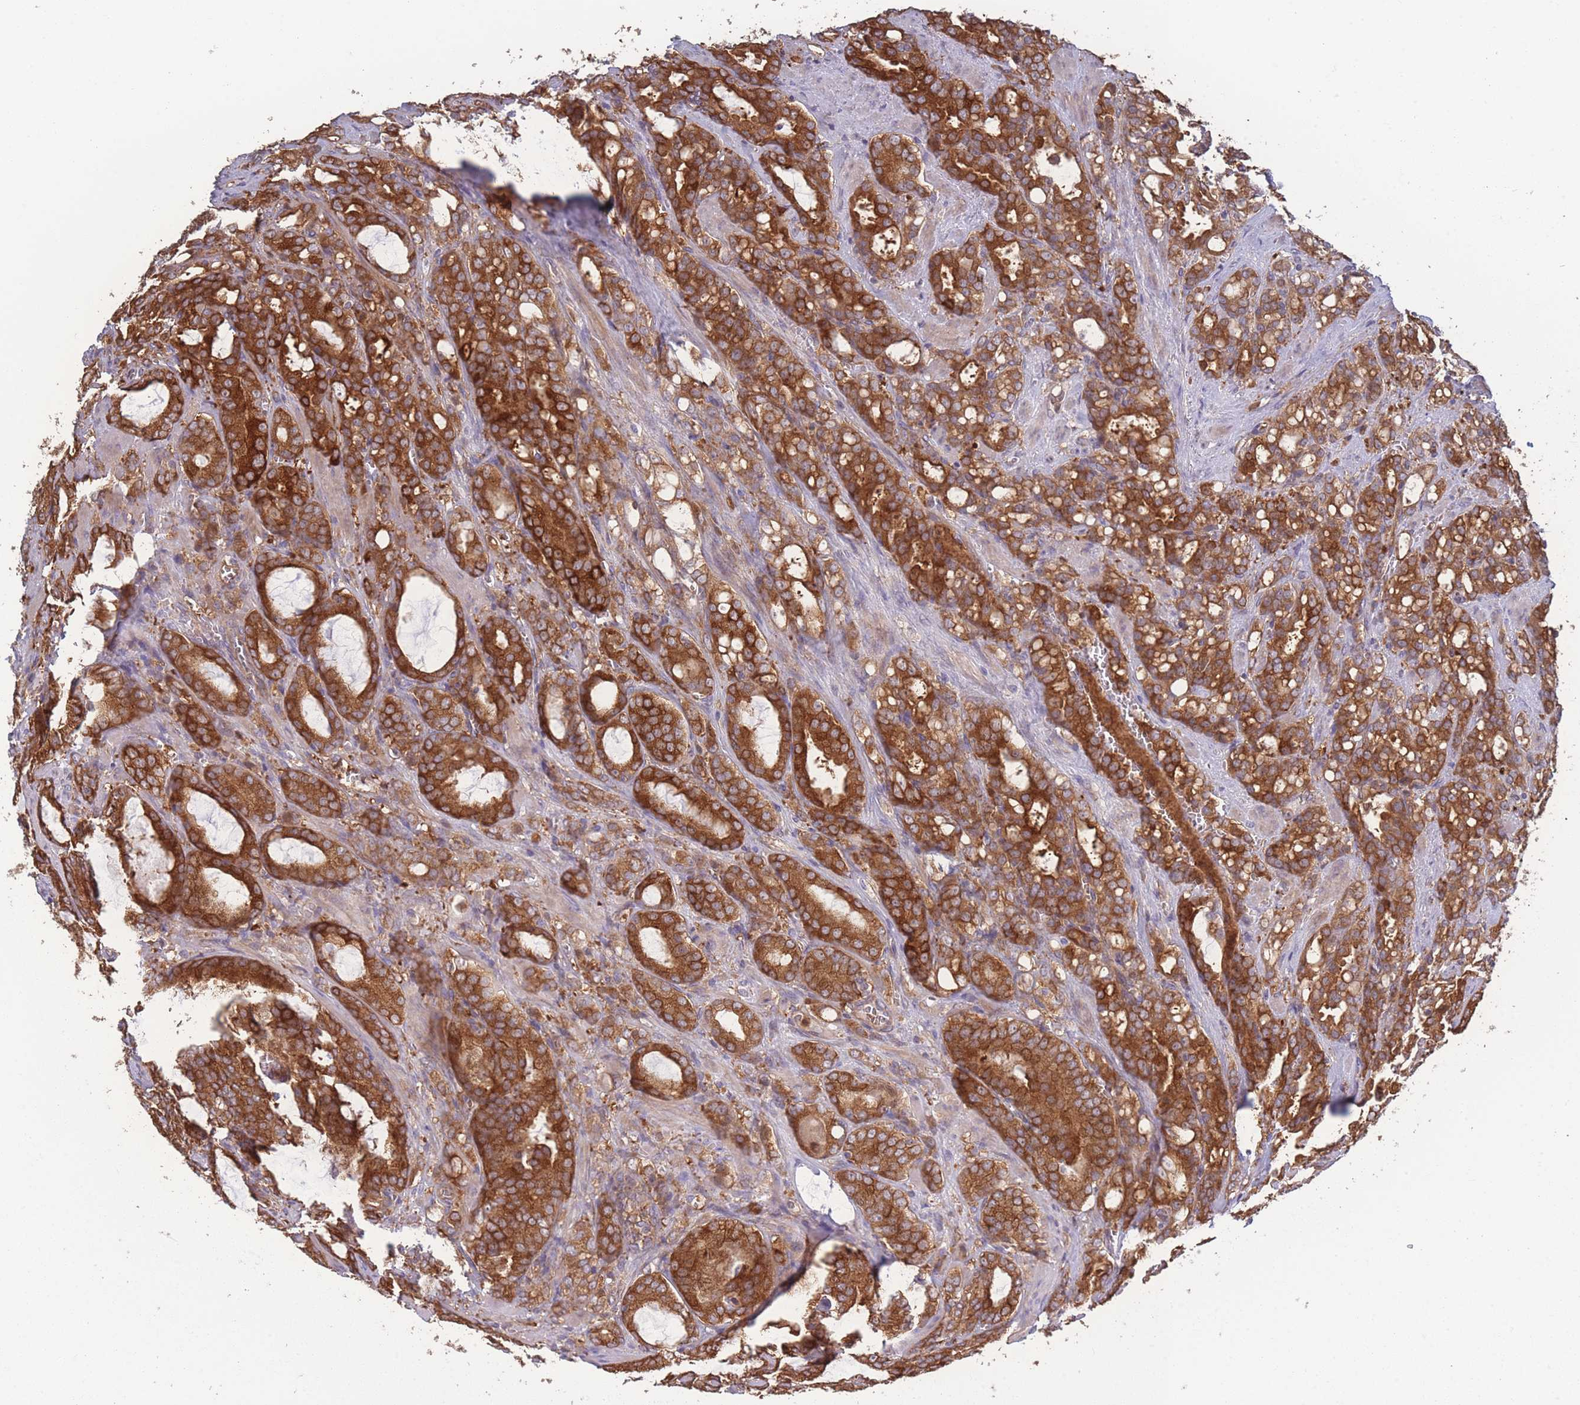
{"staining": {"intensity": "strong", "quantity": ">75%", "location": "cytoplasmic/membranous"}, "tissue": "prostate cancer", "cell_type": "Tumor cells", "image_type": "cancer", "snomed": [{"axis": "morphology", "description": "Adenocarcinoma, High grade"}, {"axis": "topography", "description": "Prostate"}], "caption": "Protein staining demonstrates strong cytoplasmic/membranous staining in approximately >75% of tumor cells in adenocarcinoma (high-grade) (prostate). (DAB (3,3'-diaminobenzidine) = brown stain, brightfield microscopy at high magnification).", "gene": "STEAP3", "patient": {"sex": "male", "age": 72}}